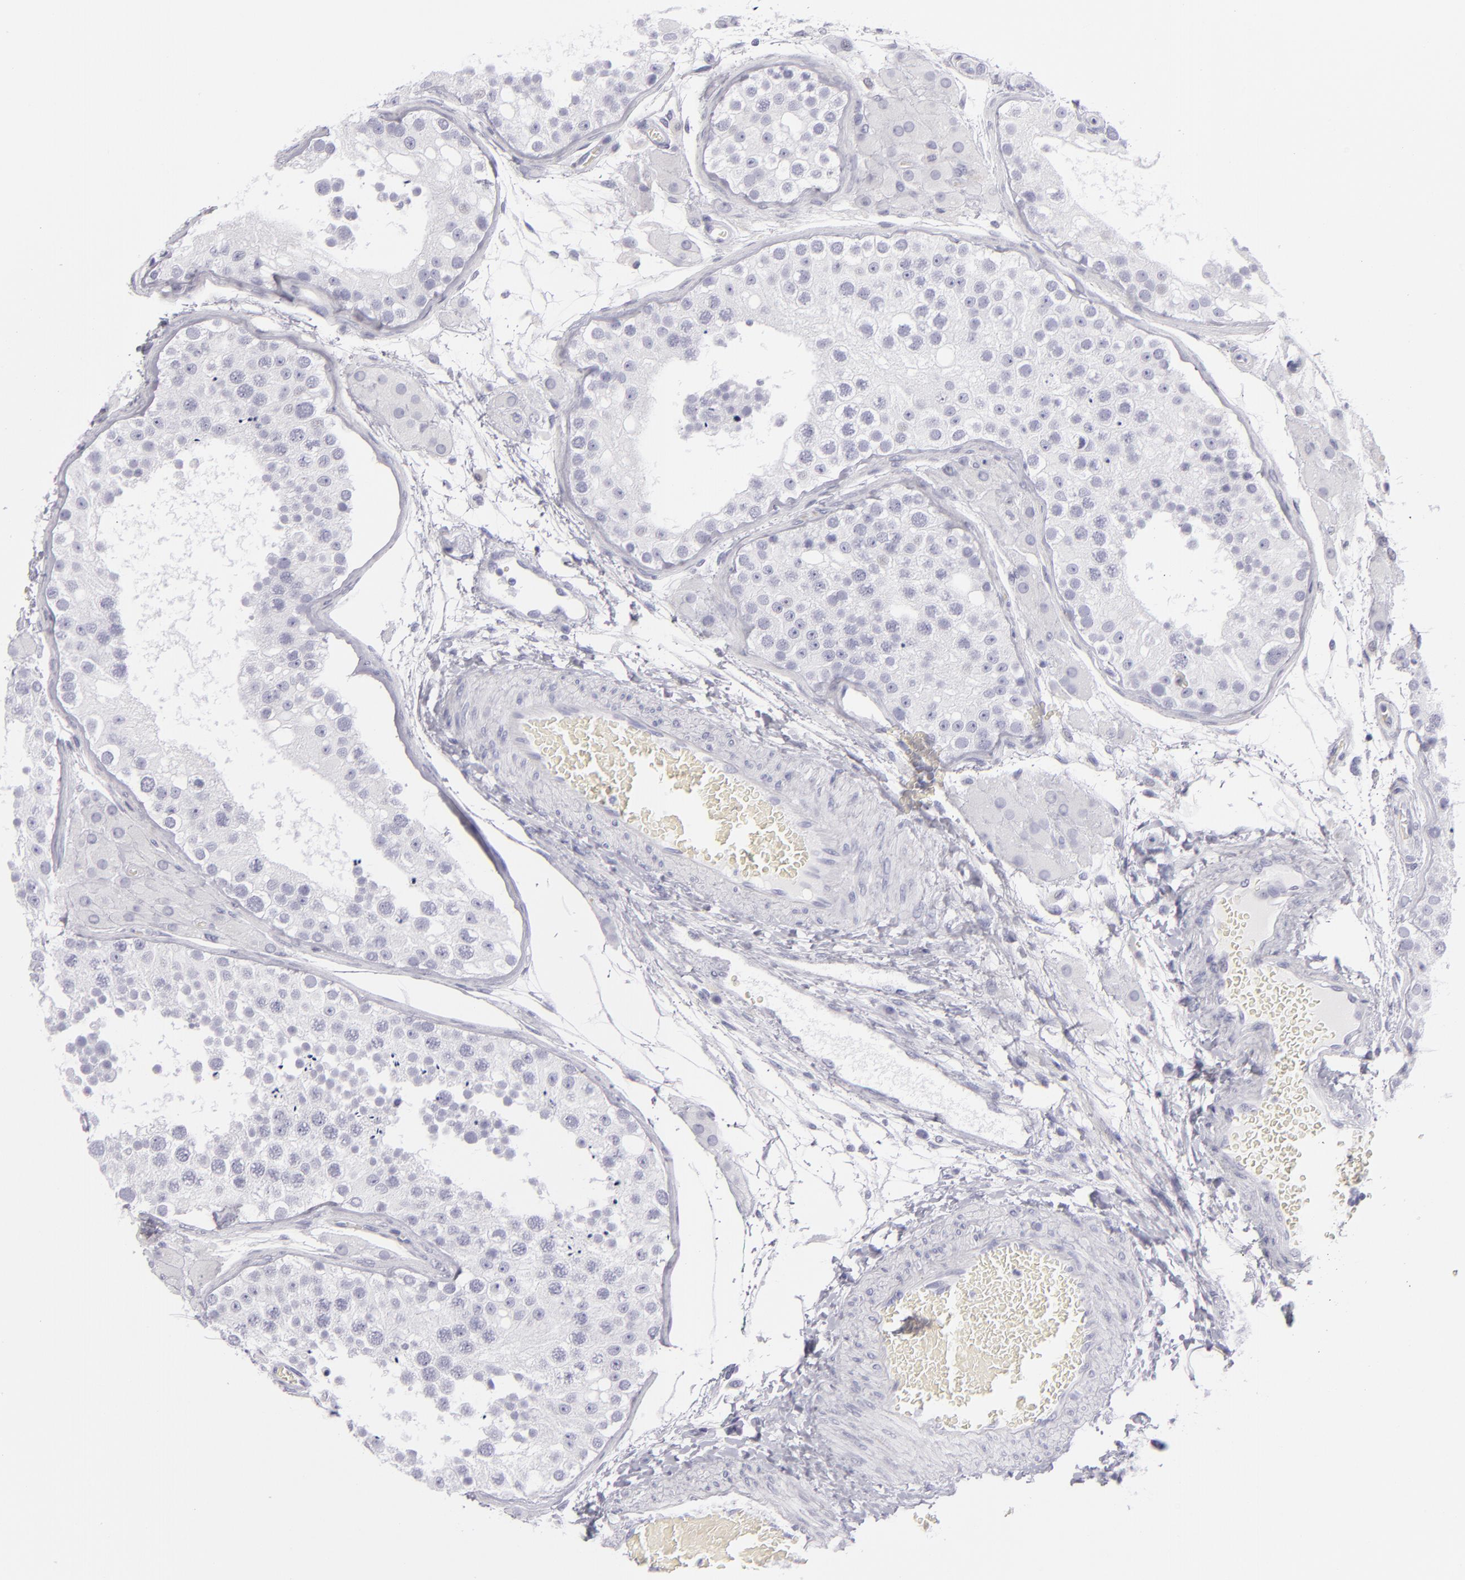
{"staining": {"intensity": "negative", "quantity": "none", "location": "none"}, "tissue": "testis", "cell_type": "Cells in seminiferous ducts", "image_type": "normal", "snomed": [{"axis": "morphology", "description": "Normal tissue, NOS"}, {"axis": "topography", "description": "Testis"}], "caption": "Unremarkable testis was stained to show a protein in brown. There is no significant expression in cells in seminiferous ducts. (Brightfield microscopy of DAB (3,3'-diaminobenzidine) immunohistochemistry (IHC) at high magnification).", "gene": "VIL1", "patient": {"sex": "male", "age": 26}}